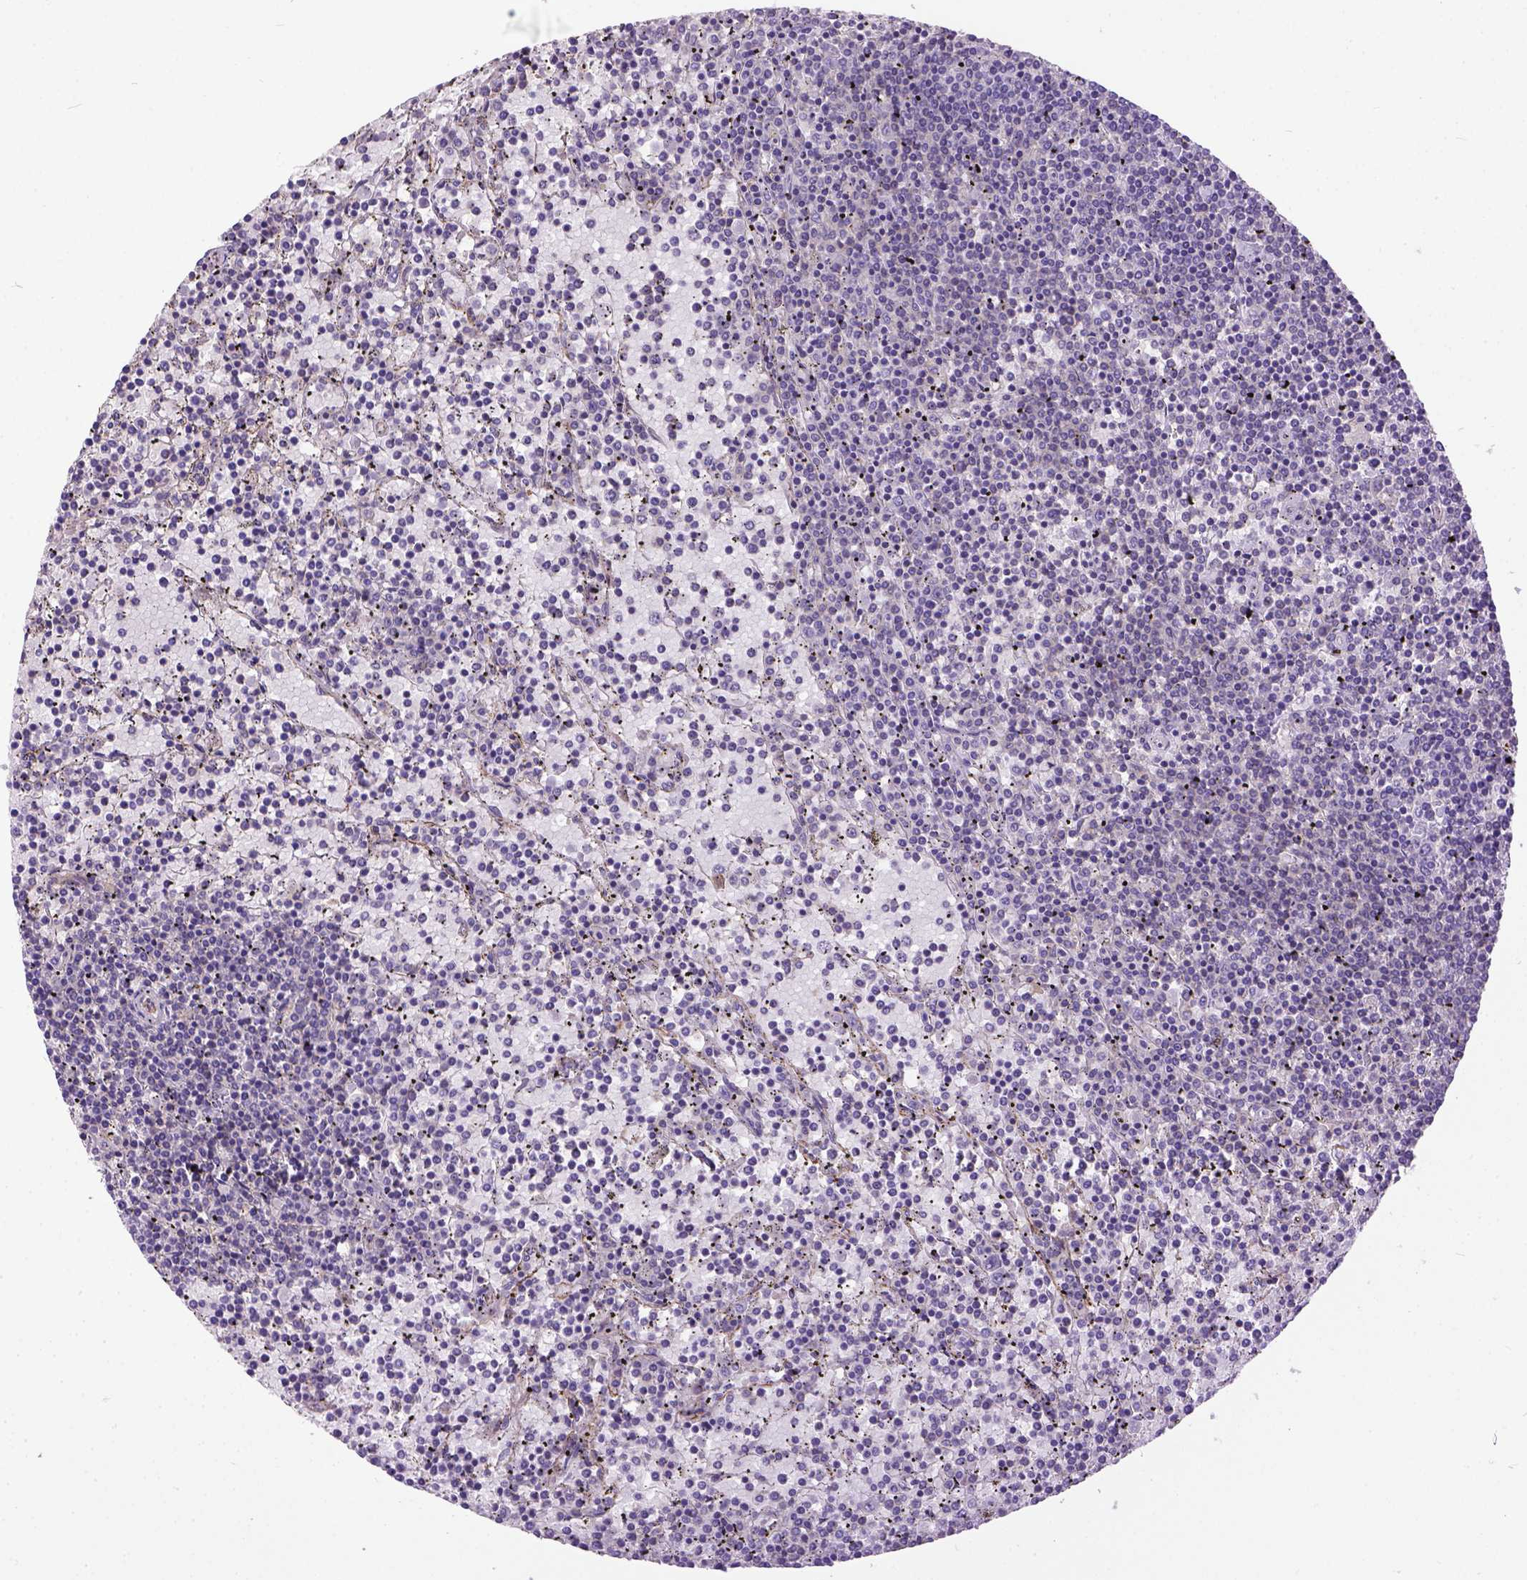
{"staining": {"intensity": "negative", "quantity": "none", "location": "none"}, "tissue": "lymphoma", "cell_type": "Tumor cells", "image_type": "cancer", "snomed": [{"axis": "morphology", "description": "Malignant lymphoma, non-Hodgkin's type, Low grade"}, {"axis": "topography", "description": "Spleen"}], "caption": "An image of human lymphoma is negative for staining in tumor cells.", "gene": "BANF2", "patient": {"sex": "female", "age": 77}}